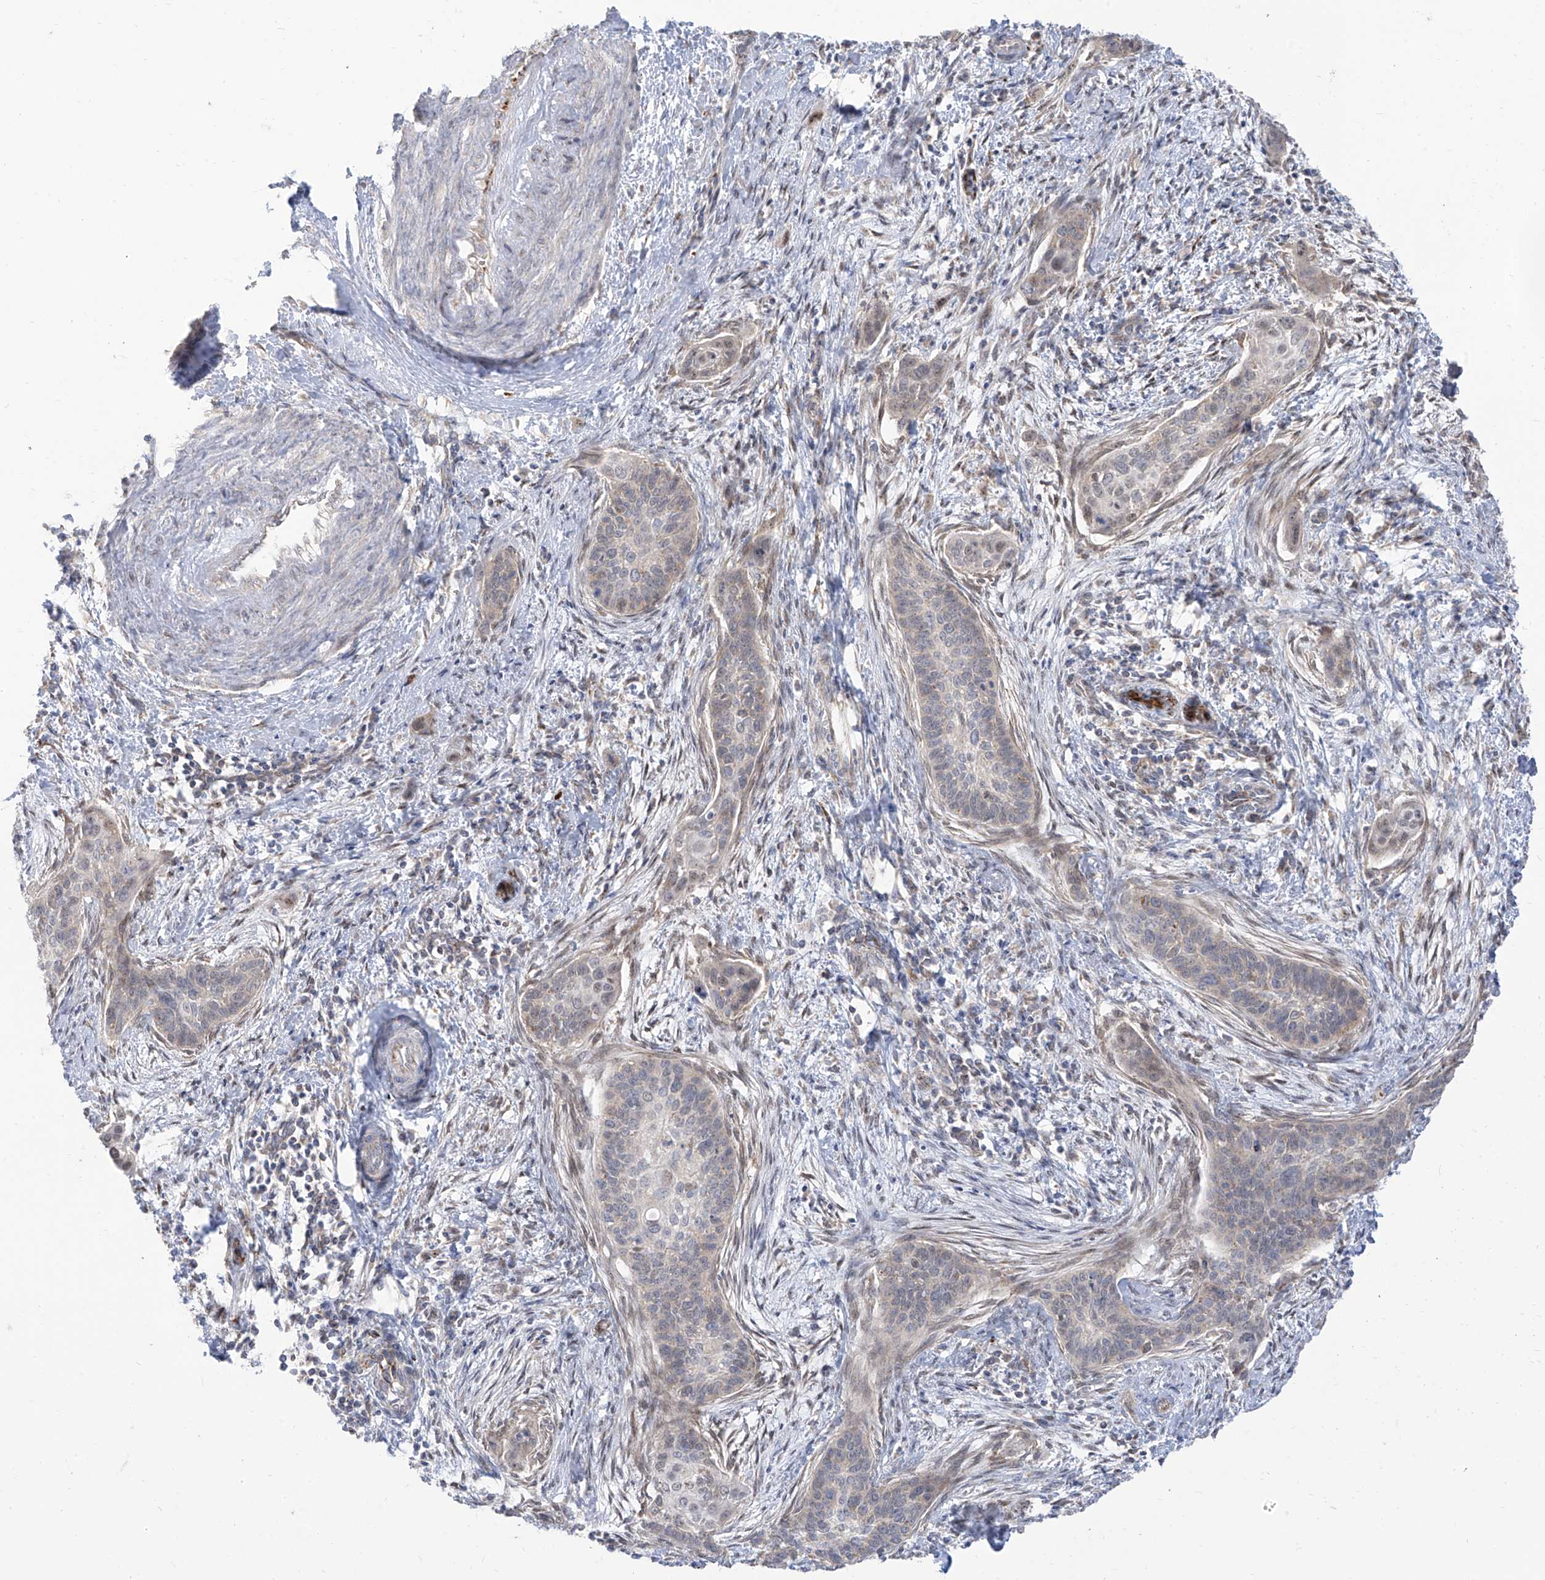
{"staining": {"intensity": "weak", "quantity": "<25%", "location": "cytoplasmic/membranous"}, "tissue": "cervical cancer", "cell_type": "Tumor cells", "image_type": "cancer", "snomed": [{"axis": "morphology", "description": "Squamous cell carcinoma, NOS"}, {"axis": "topography", "description": "Cervix"}], "caption": "There is no significant positivity in tumor cells of squamous cell carcinoma (cervical).", "gene": "ARHGEF40", "patient": {"sex": "female", "age": 33}}